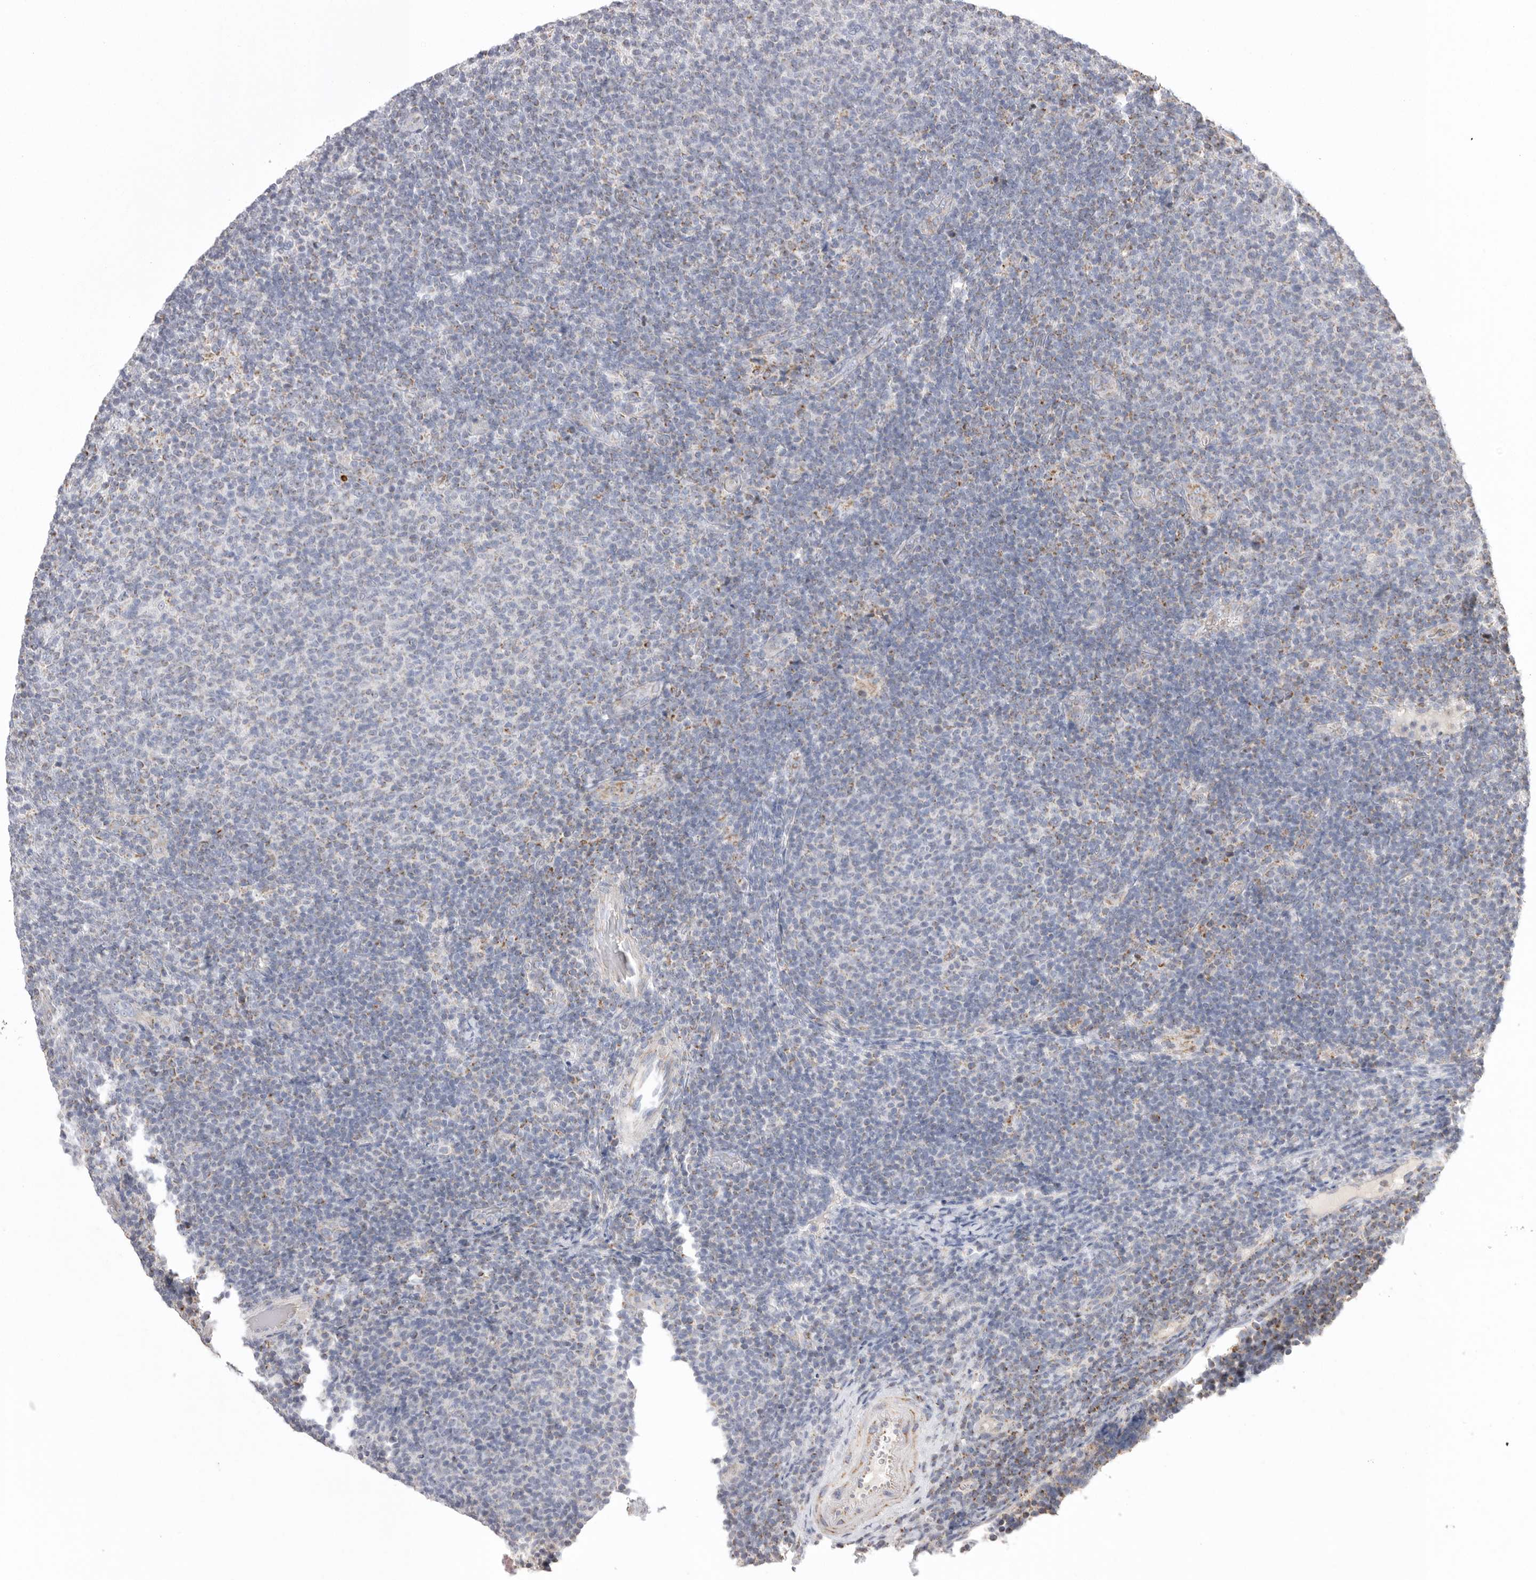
{"staining": {"intensity": "negative", "quantity": "none", "location": "none"}, "tissue": "lymphoma", "cell_type": "Tumor cells", "image_type": "cancer", "snomed": [{"axis": "morphology", "description": "Malignant lymphoma, non-Hodgkin's type, Low grade"}, {"axis": "topography", "description": "Lymph node"}], "caption": "Photomicrograph shows no protein staining in tumor cells of low-grade malignant lymphoma, non-Hodgkin's type tissue.", "gene": "VDAC3", "patient": {"sex": "male", "age": 66}}